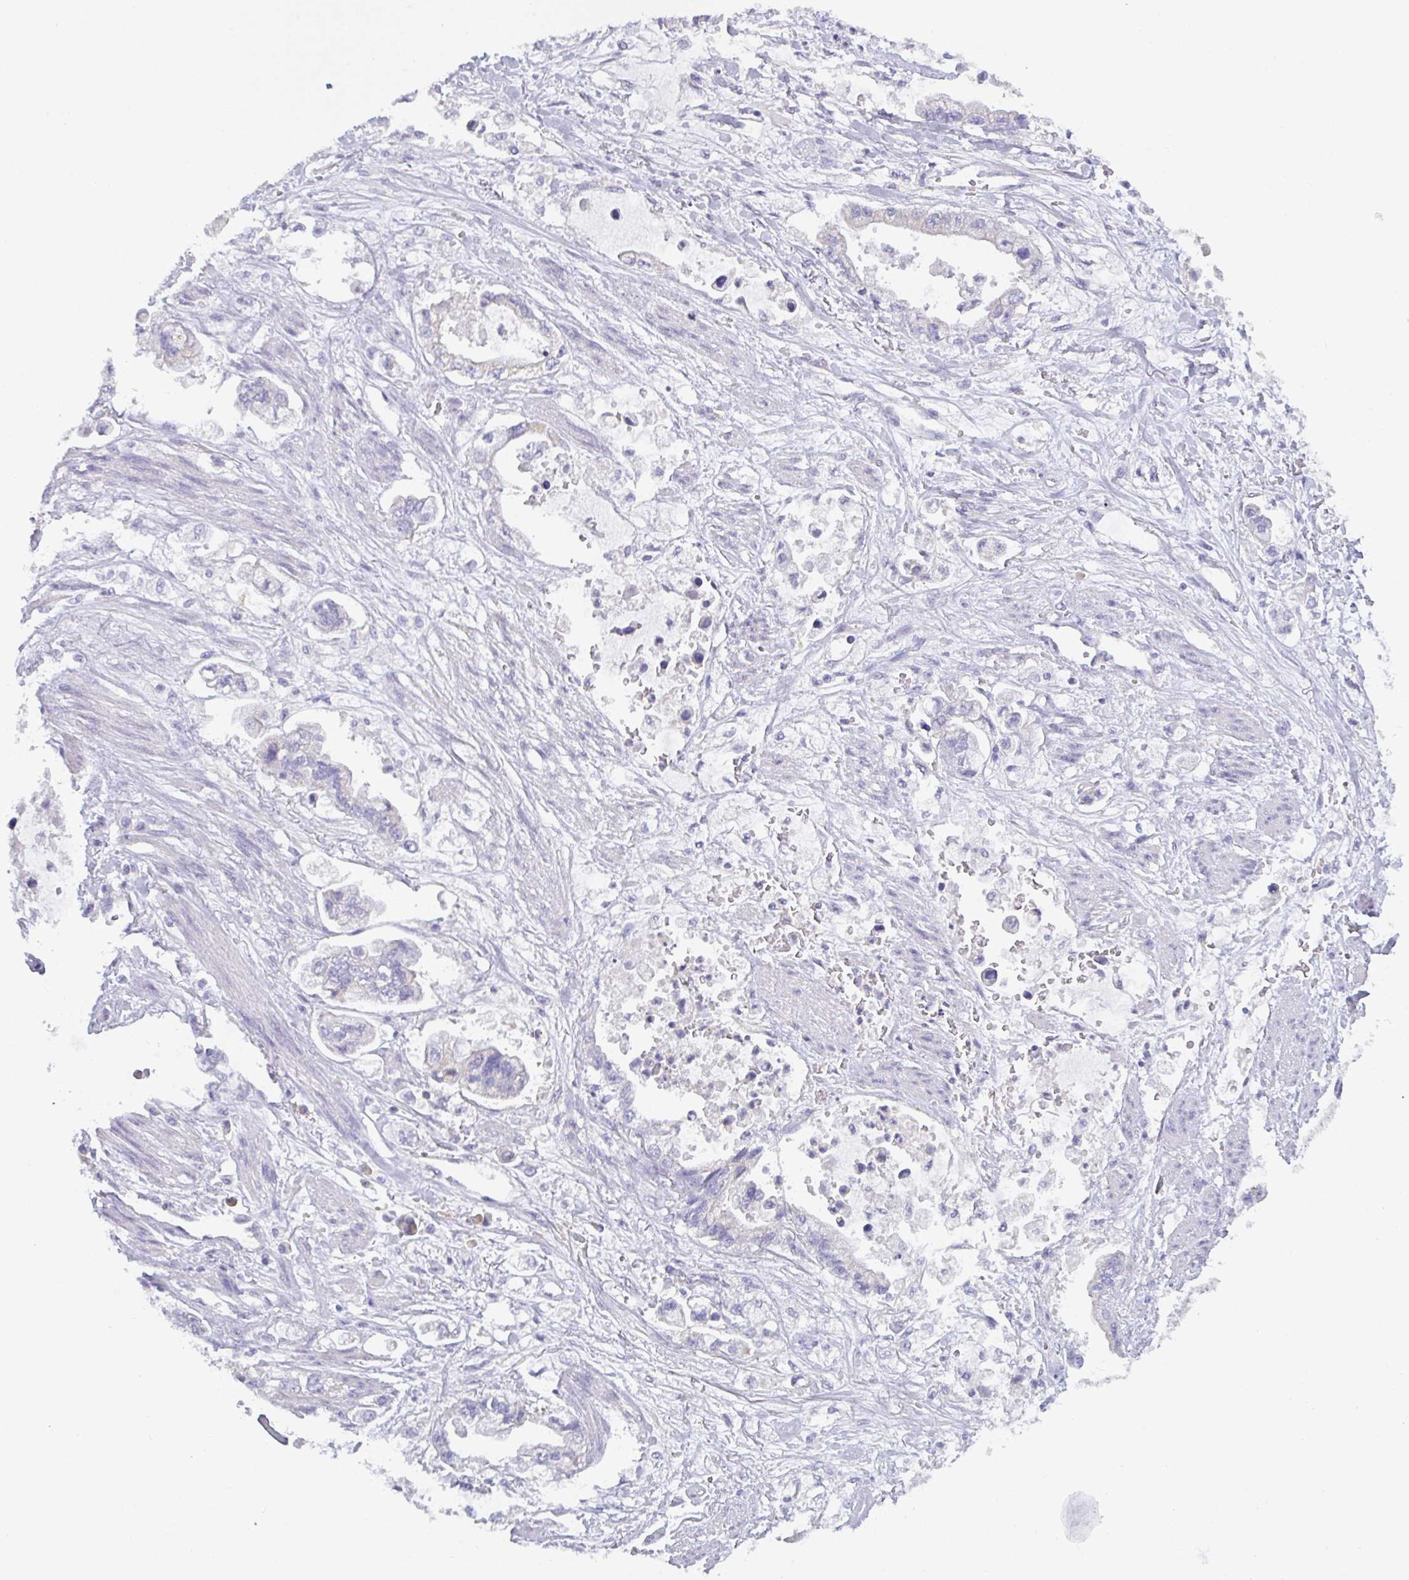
{"staining": {"intensity": "negative", "quantity": "none", "location": "none"}, "tissue": "stomach cancer", "cell_type": "Tumor cells", "image_type": "cancer", "snomed": [{"axis": "morphology", "description": "Adenocarcinoma, NOS"}, {"axis": "topography", "description": "Stomach"}], "caption": "Stomach adenocarcinoma was stained to show a protein in brown. There is no significant positivity in tumor cells.", "gene": "SLC66A1", "patient": {"sex": "male", "age": 62}}